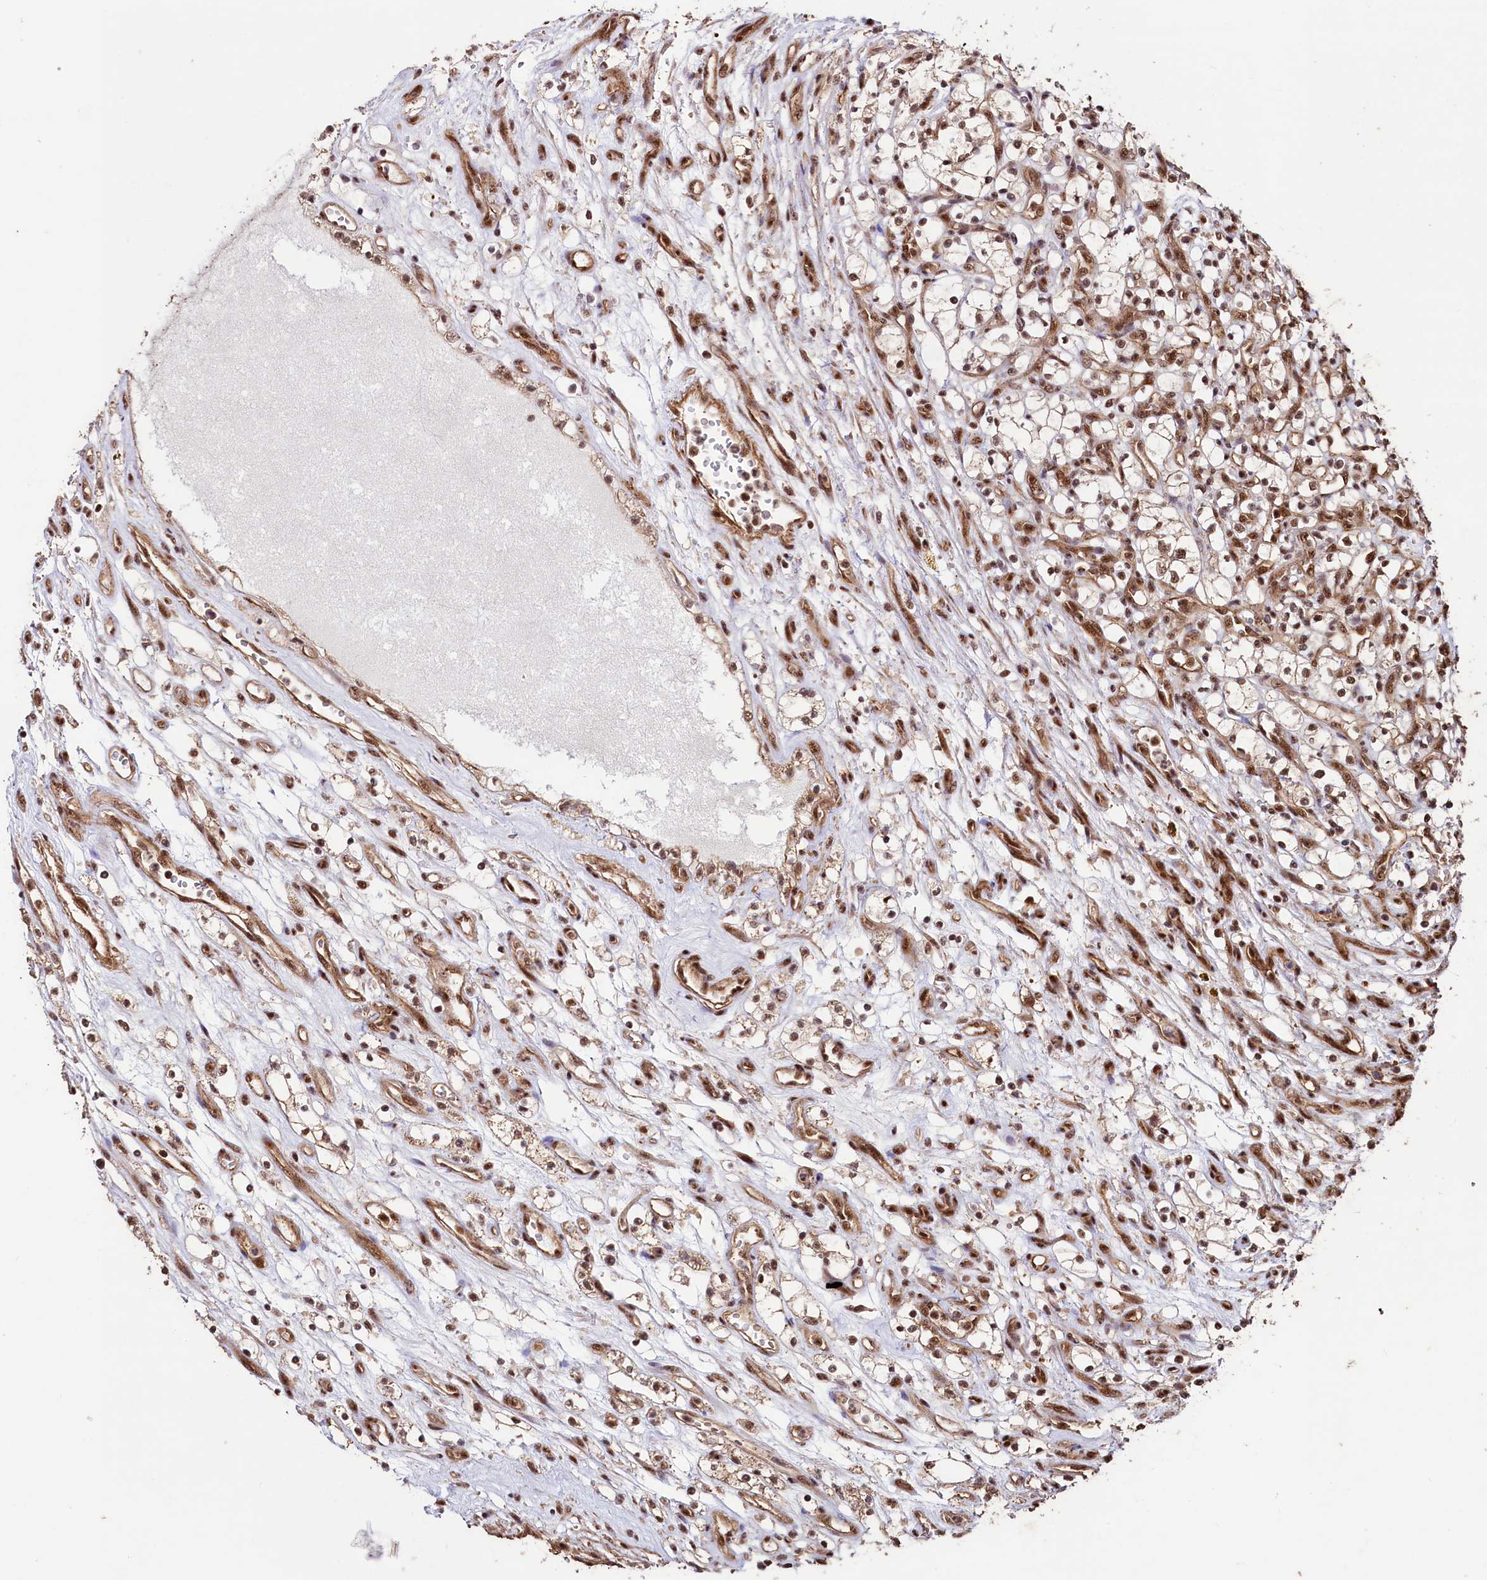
{"staining": {"intensity": "moderate", "quantity": ">75%", "location": "nuclear"}, "tissue": "renal cancer", "cell_type": "Tumor cells", "image_type": "cancer", "snomed": [{"axis": "morphology", "description": "Adenocarcinoma, NOS"}, {"axis": "topography", "description": "Kidney"}], "caption": "DAB (3,3'-diaminobenzidine) immunohistochemical staining of human adenocarcinoma (renal) demonstrates moderate nuclear protein expression in approximately >75% of tumor cells. (DAB IHC with brightfield microscopy, high magnification).", "gene": "SFSWAP", "patient": {"sex": "female", "age": 69}}